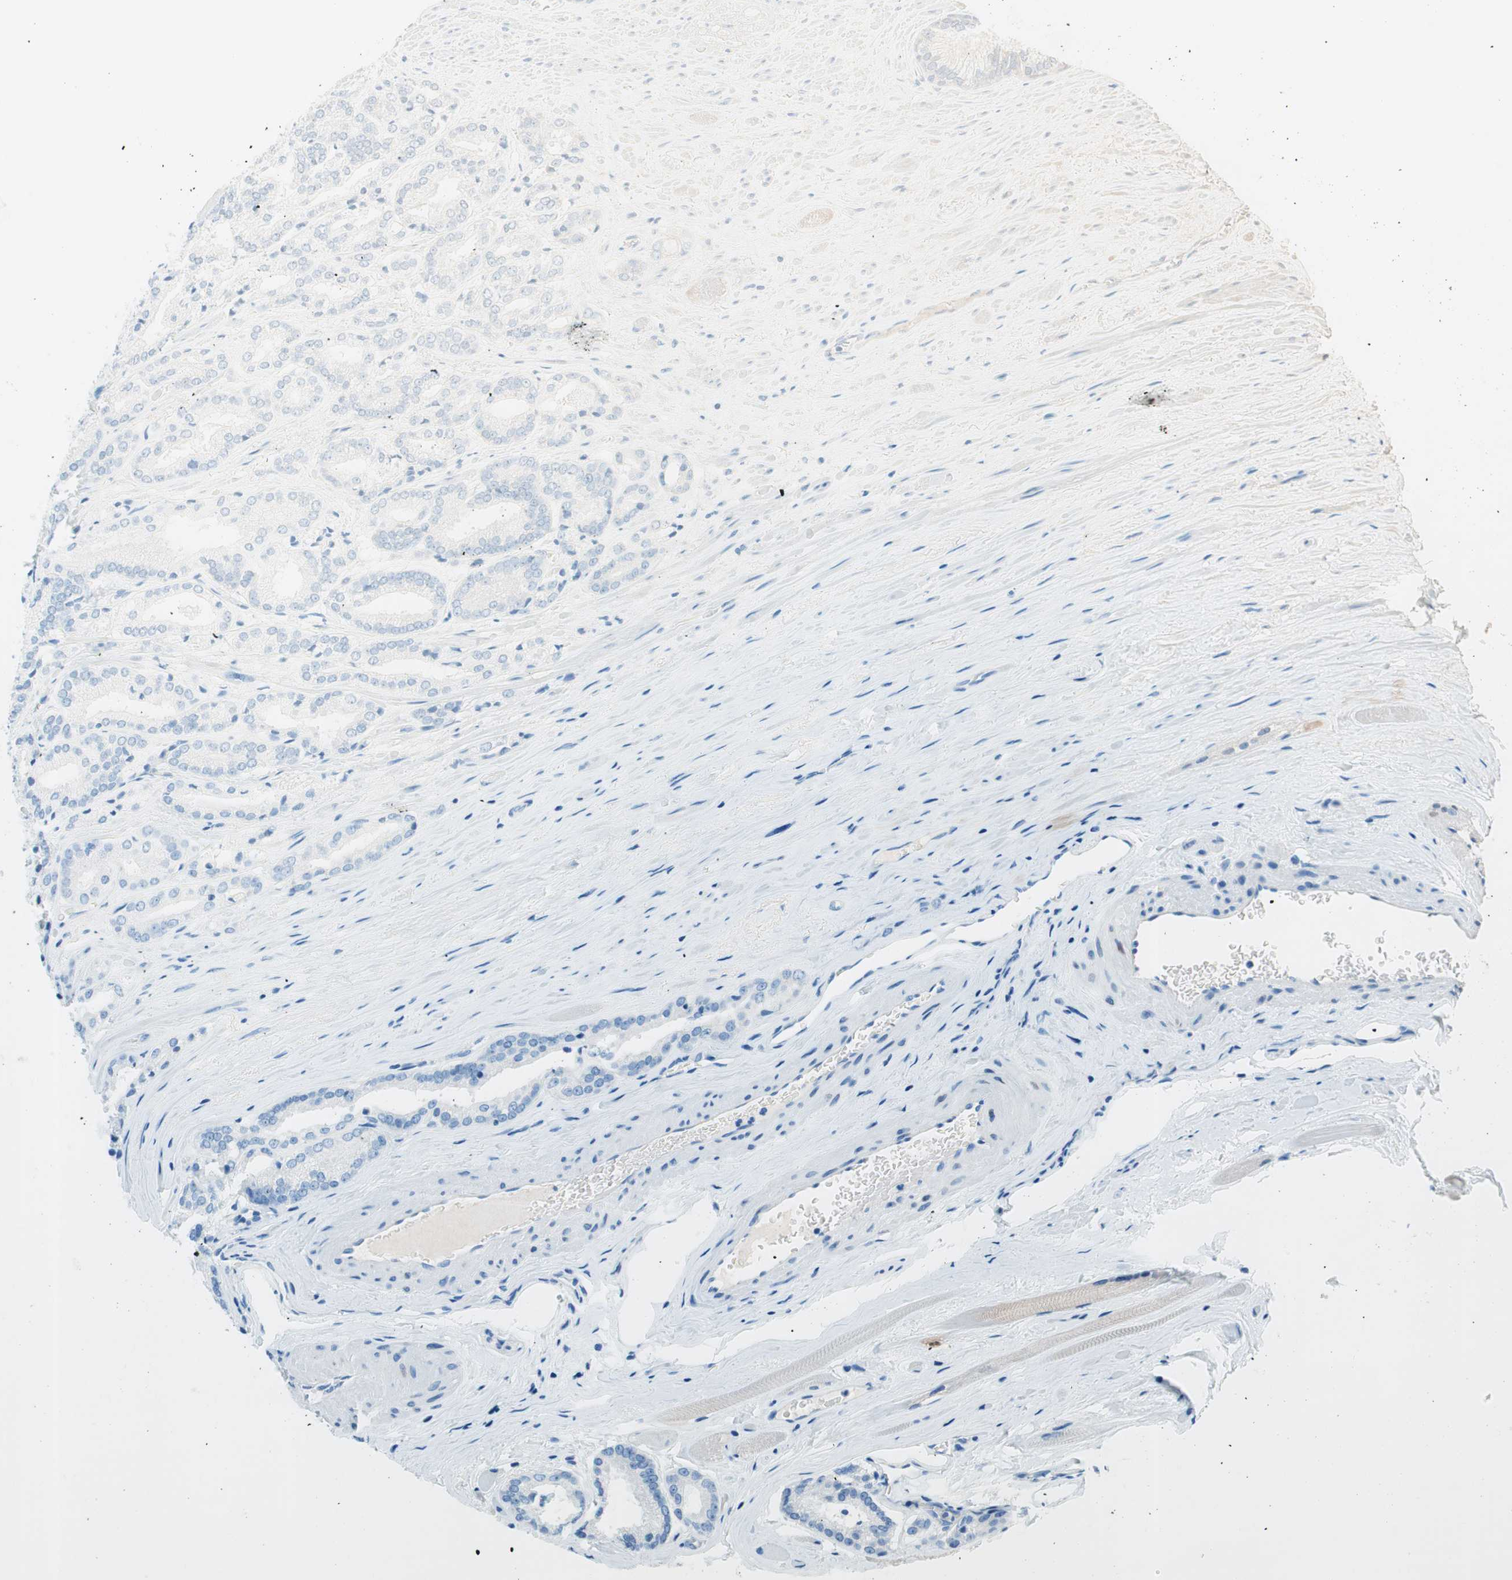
{"staining": {"intensity": "negative", "quantity": "none", "location": "none"}, "tissue": "prostate cancer", "cell_type": "Tumor cells", "image_type": "cancer", "snomed": [{"axis": "morphology", "description": "Adenocarcinoma, Low grade"}, {"axis": "topography", "description": "Prostate"}], "caption": "A high-resolution photomicrograph shows immunohistochemistry (IHC) staining of low-grade adenocarcinoma (prostate), which displays no significant staining in tumor cells. The staining was performed using DAB (3,3'-diaminobenzidine) to visualize the protein expression in brown, while the nuclei were stained in blue with hematoxylin (Magnification: 20x).", "gene": "EVA1A", "patient": {"sex": "male", "age": 59}}